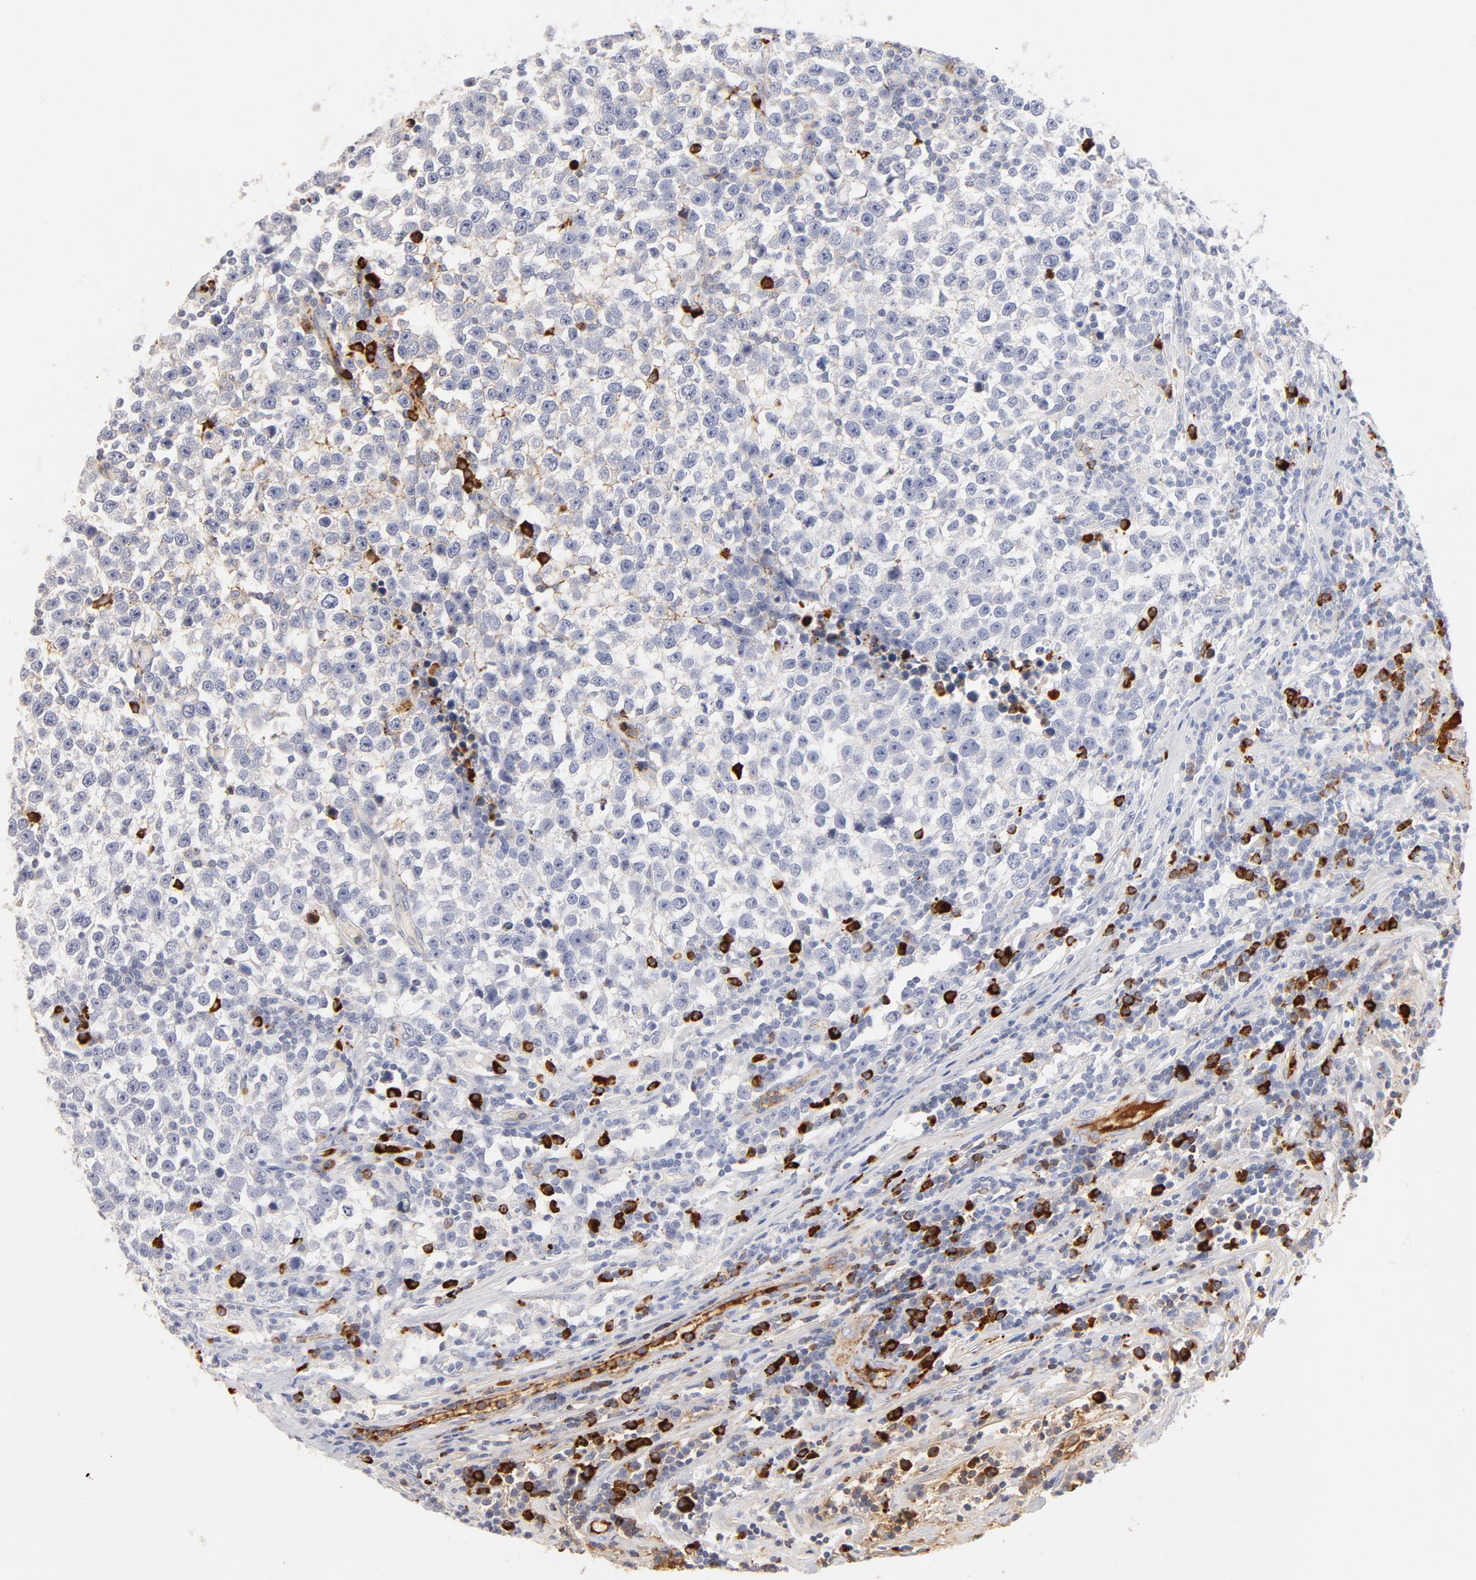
{"staining": {"intensity": "negative", "quantity": "none", "location": "none"}, "tissue": "testis cancer", "cell_type": "Tumor cells", "image_type": "cancer", "snomed": [{"axis": "morphology", "description": "Seminoma, NOS"}, {"axis": "topography", "description": "Testis"}], "caption": "An immunohistochemistry (IHC) micrograph of testis seminoma is shown. There is no staining in tumor cells of testis seminoma.", "gene": "PLAT", "patient": {"sex": "male", "age": 43}}